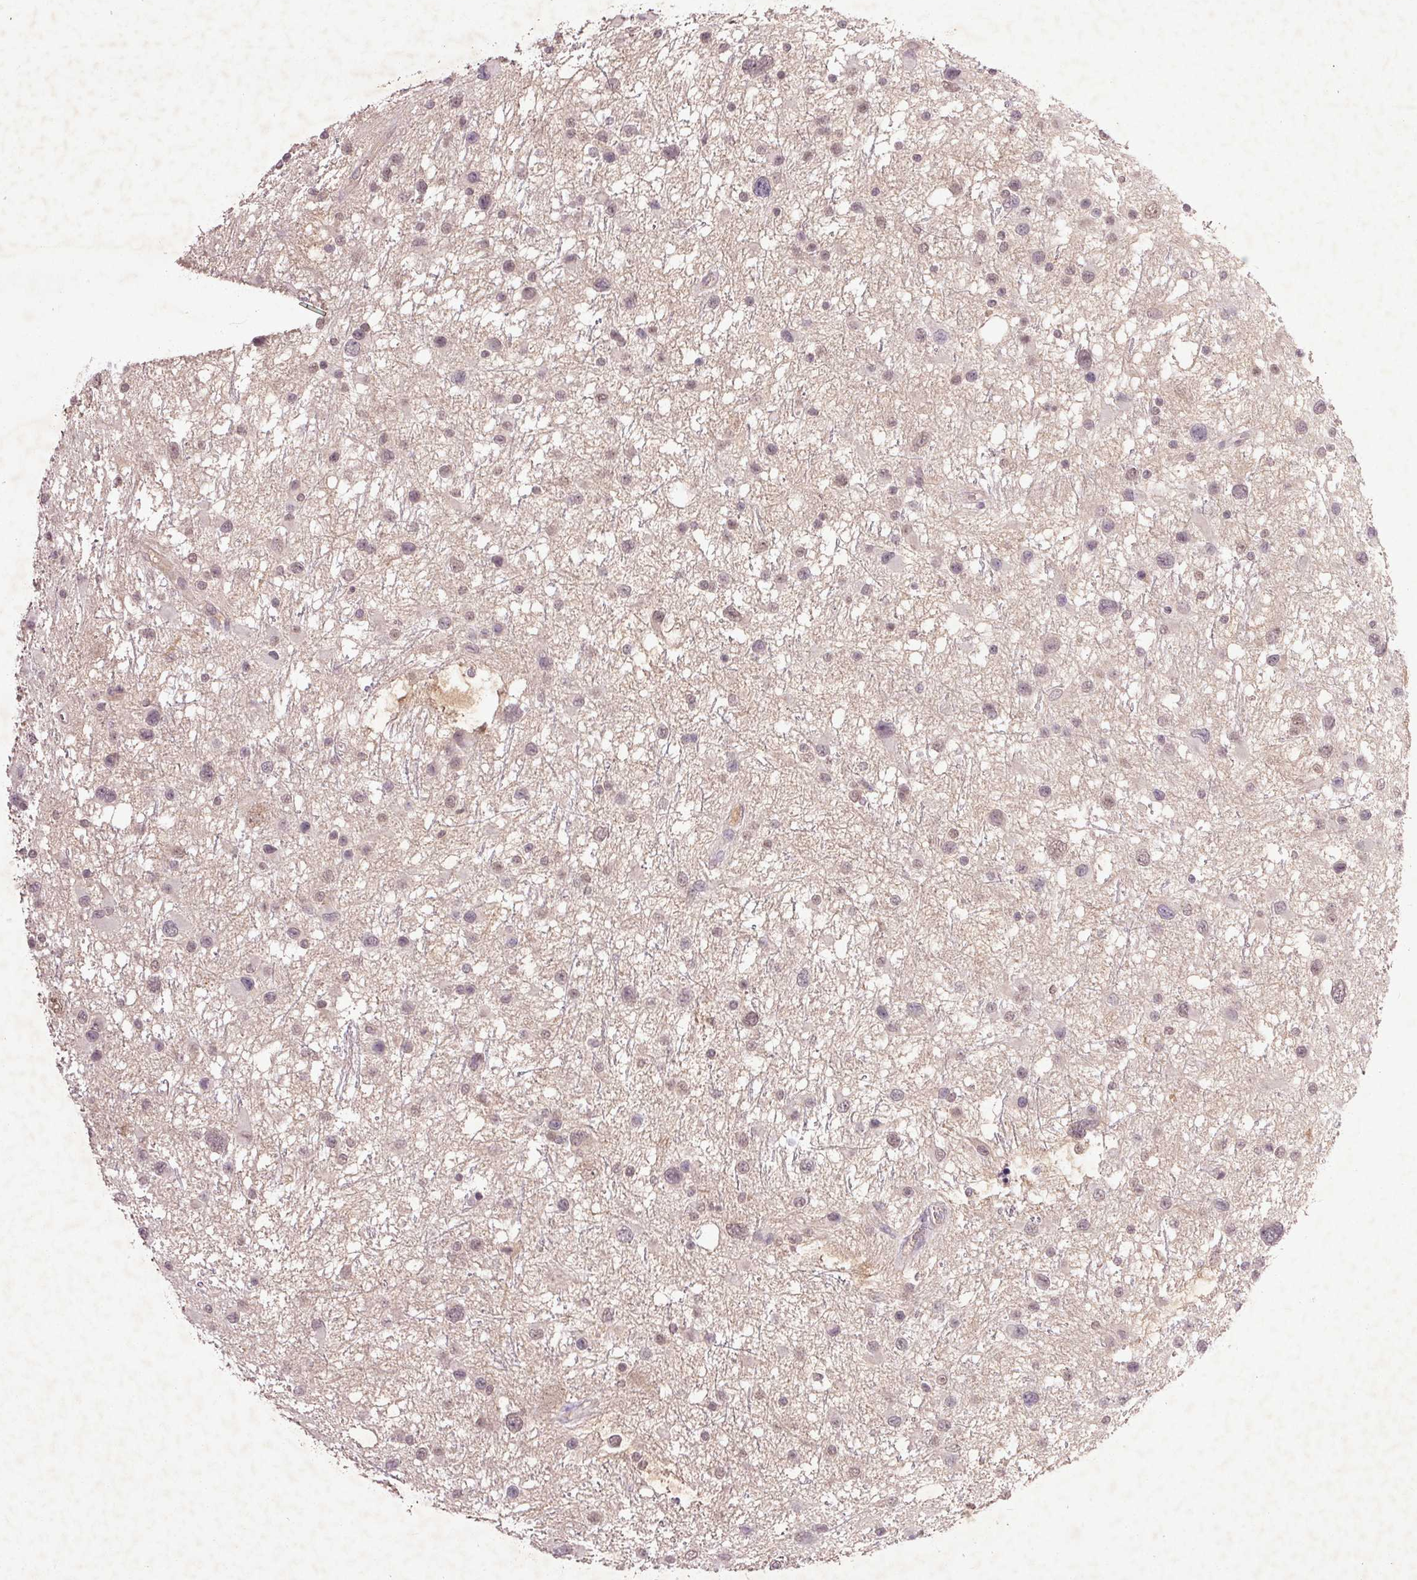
{"staining": {"intensity": "negative", "quantity": "none", "location": "none"}, "tissue": "glioma", "cell_type": "Tumor cells", "image_type": "cancer", "snomed": [{"axis": "morphology", "description": "Glioma, malignant, Low grade"}, {"axis": "topography", "description": "Brain"}], "caption": "This is an IHC micrograph of glioma. There is no positivity in tumor cells.", "gene": "FAM168B", "patient": {"sex": "female", "age": 32}}